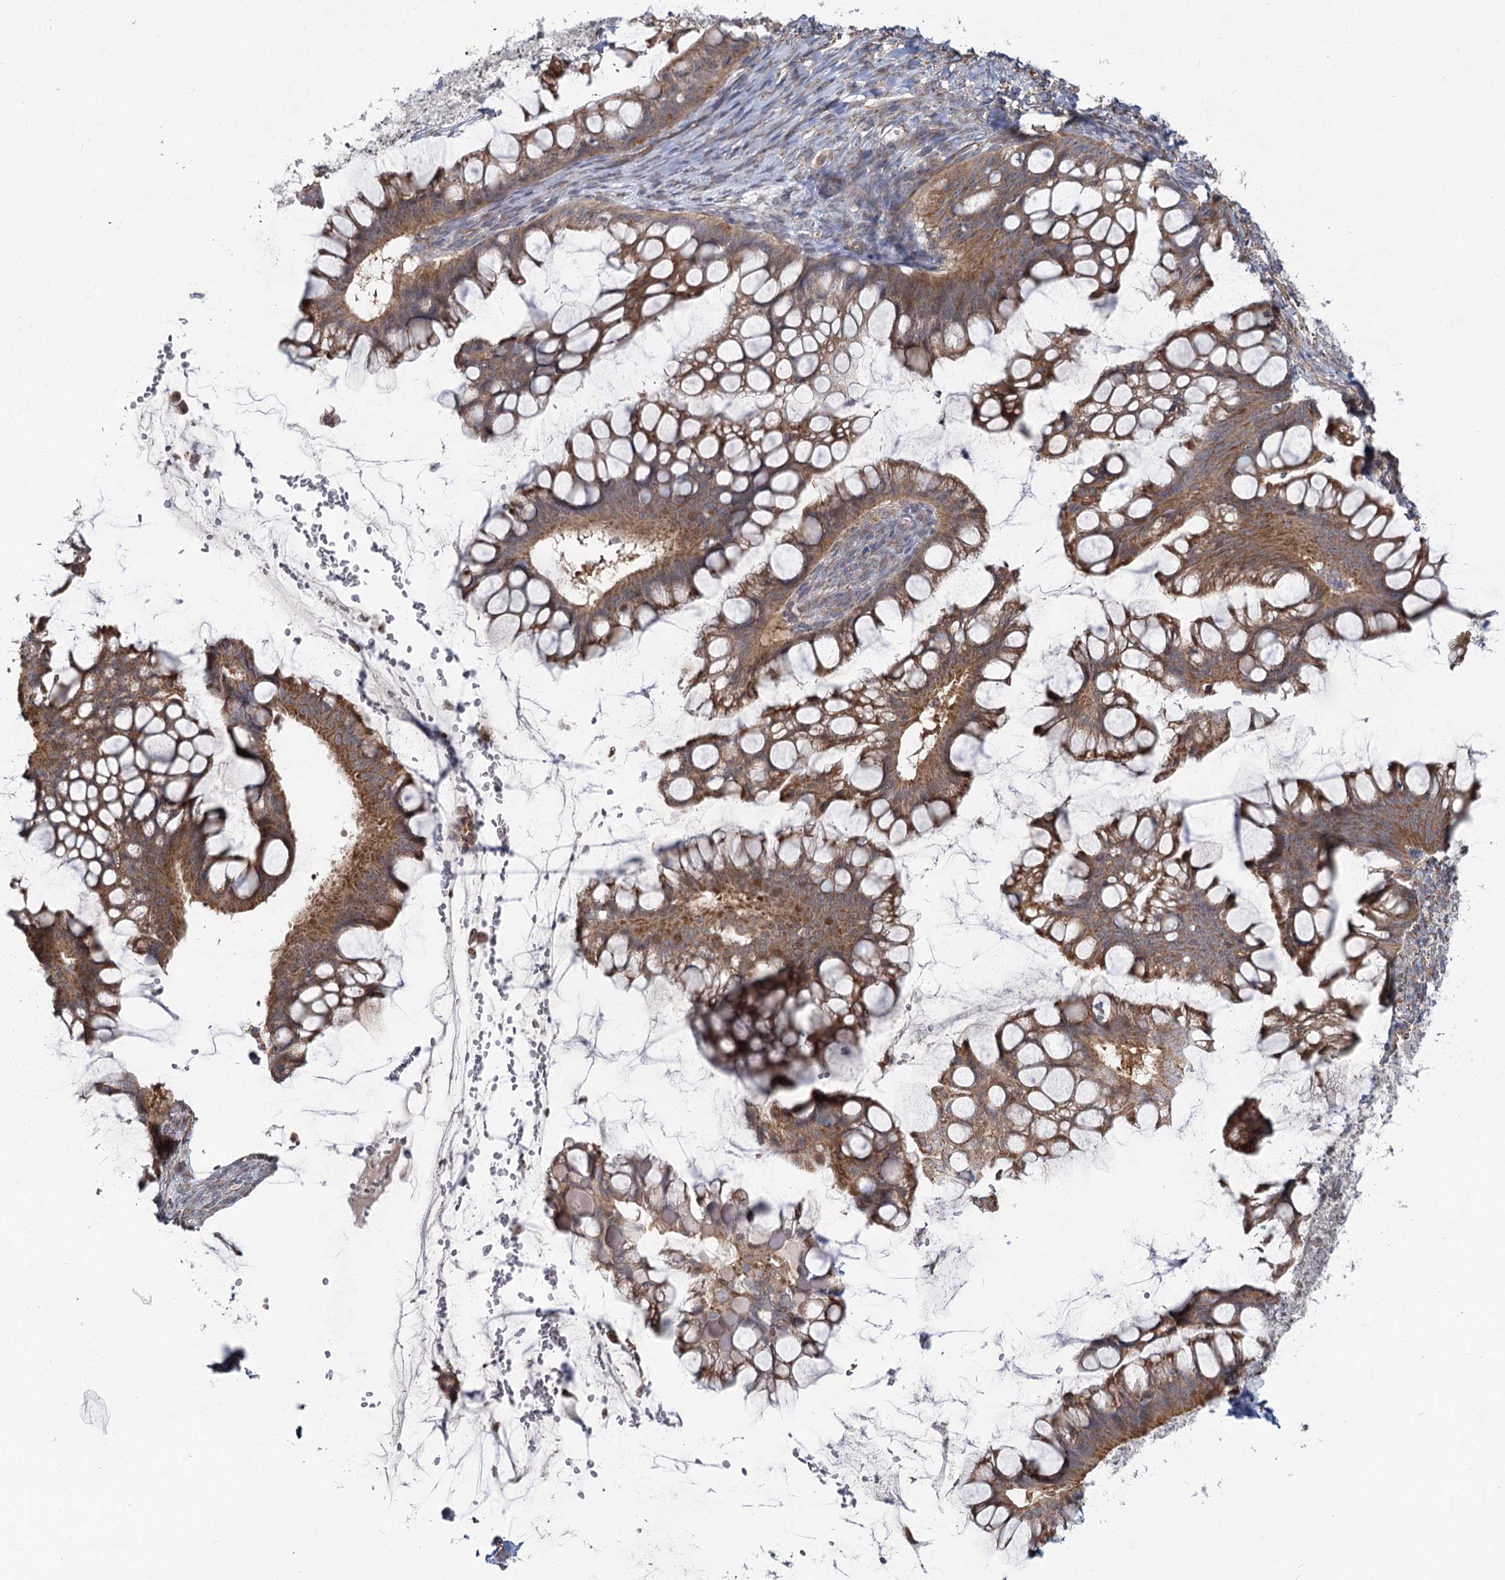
{"staining": {"intensity": "moderate", "quantity": ">75%", "location": "cytoplasmic/membranous"}, "tissue": "ovarian cancer", "cell_type": "Tumor cells", "image_type": "cancer", "snomed": [{"axis": "morphology", "description": "Cystadenocarcinoma, mucinous, NOS"}, {"axis": "topography", "description": "Ovary"}], "caption": "An image of human mucinous cystadenocarcinoma (ovarian) stained for a protein displays moderate cytoplasmic/membranous brown staining in tumor cells. Nuclei are stained in blue.", "gene": "TBC1D9B", "patient": {"sex": "female", "age": 73}}